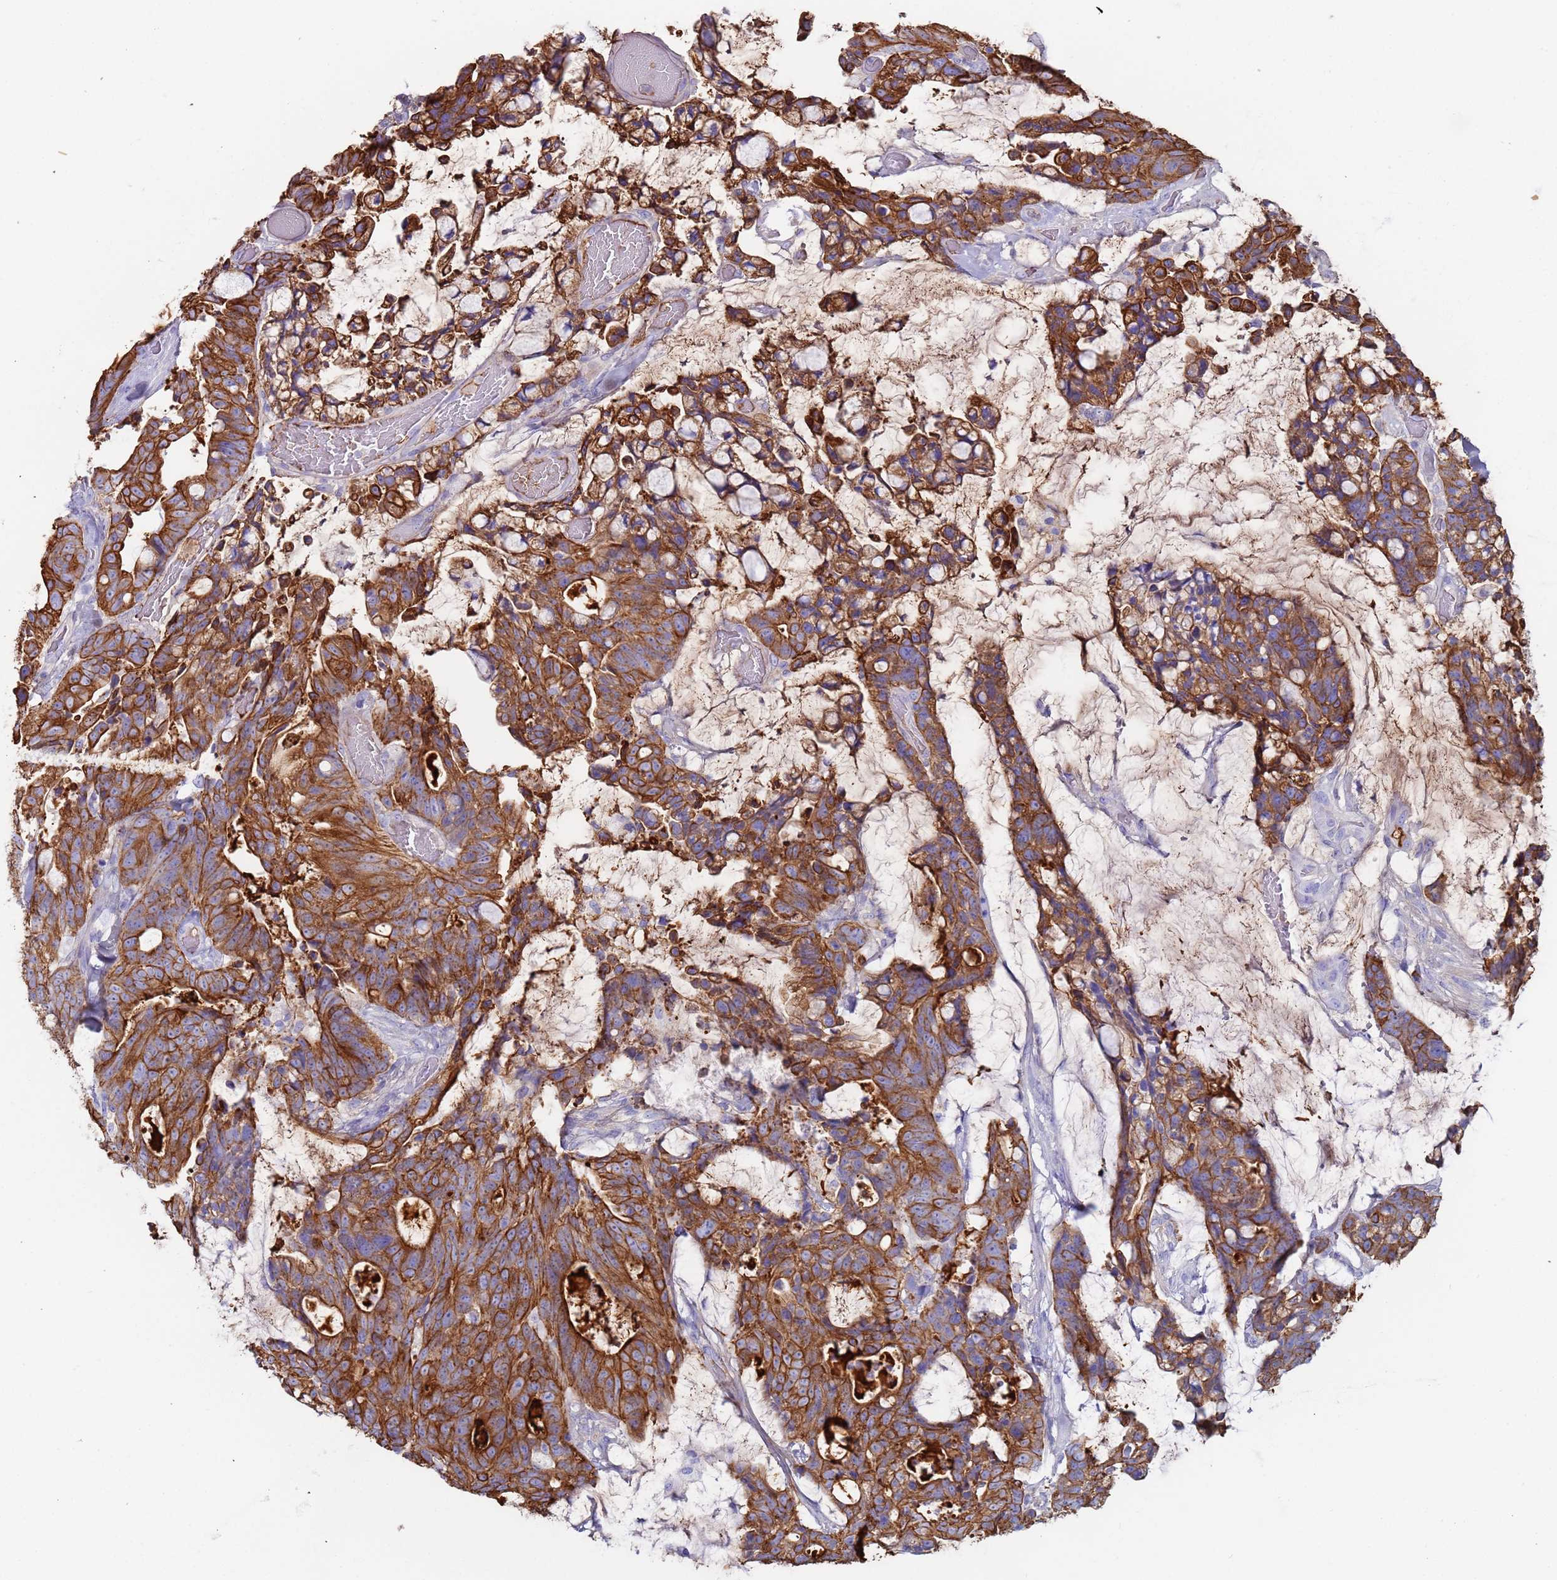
{"staining": {"intensity": "strong", "quantity": ">75%", "location": "cytoplasmic/membranous"}, "tissue": "colorectal cancer", "cell_type": "Tumor cells", "image_type": "cancer", "snomed": [{"axis": "morphology", "description": "Adenocarcinoma, NOS"}, {"axis": "topography", "description": "Colon"}], "caption": "This is an image of immunohistochemistry staining of adenocarcinoma (colorectal), which shows strong positivity in the cytoplasmic/membranous of tumor cells.", "gene": "CYSLTR2", "patient": {"sex": "female", "age": 82}}